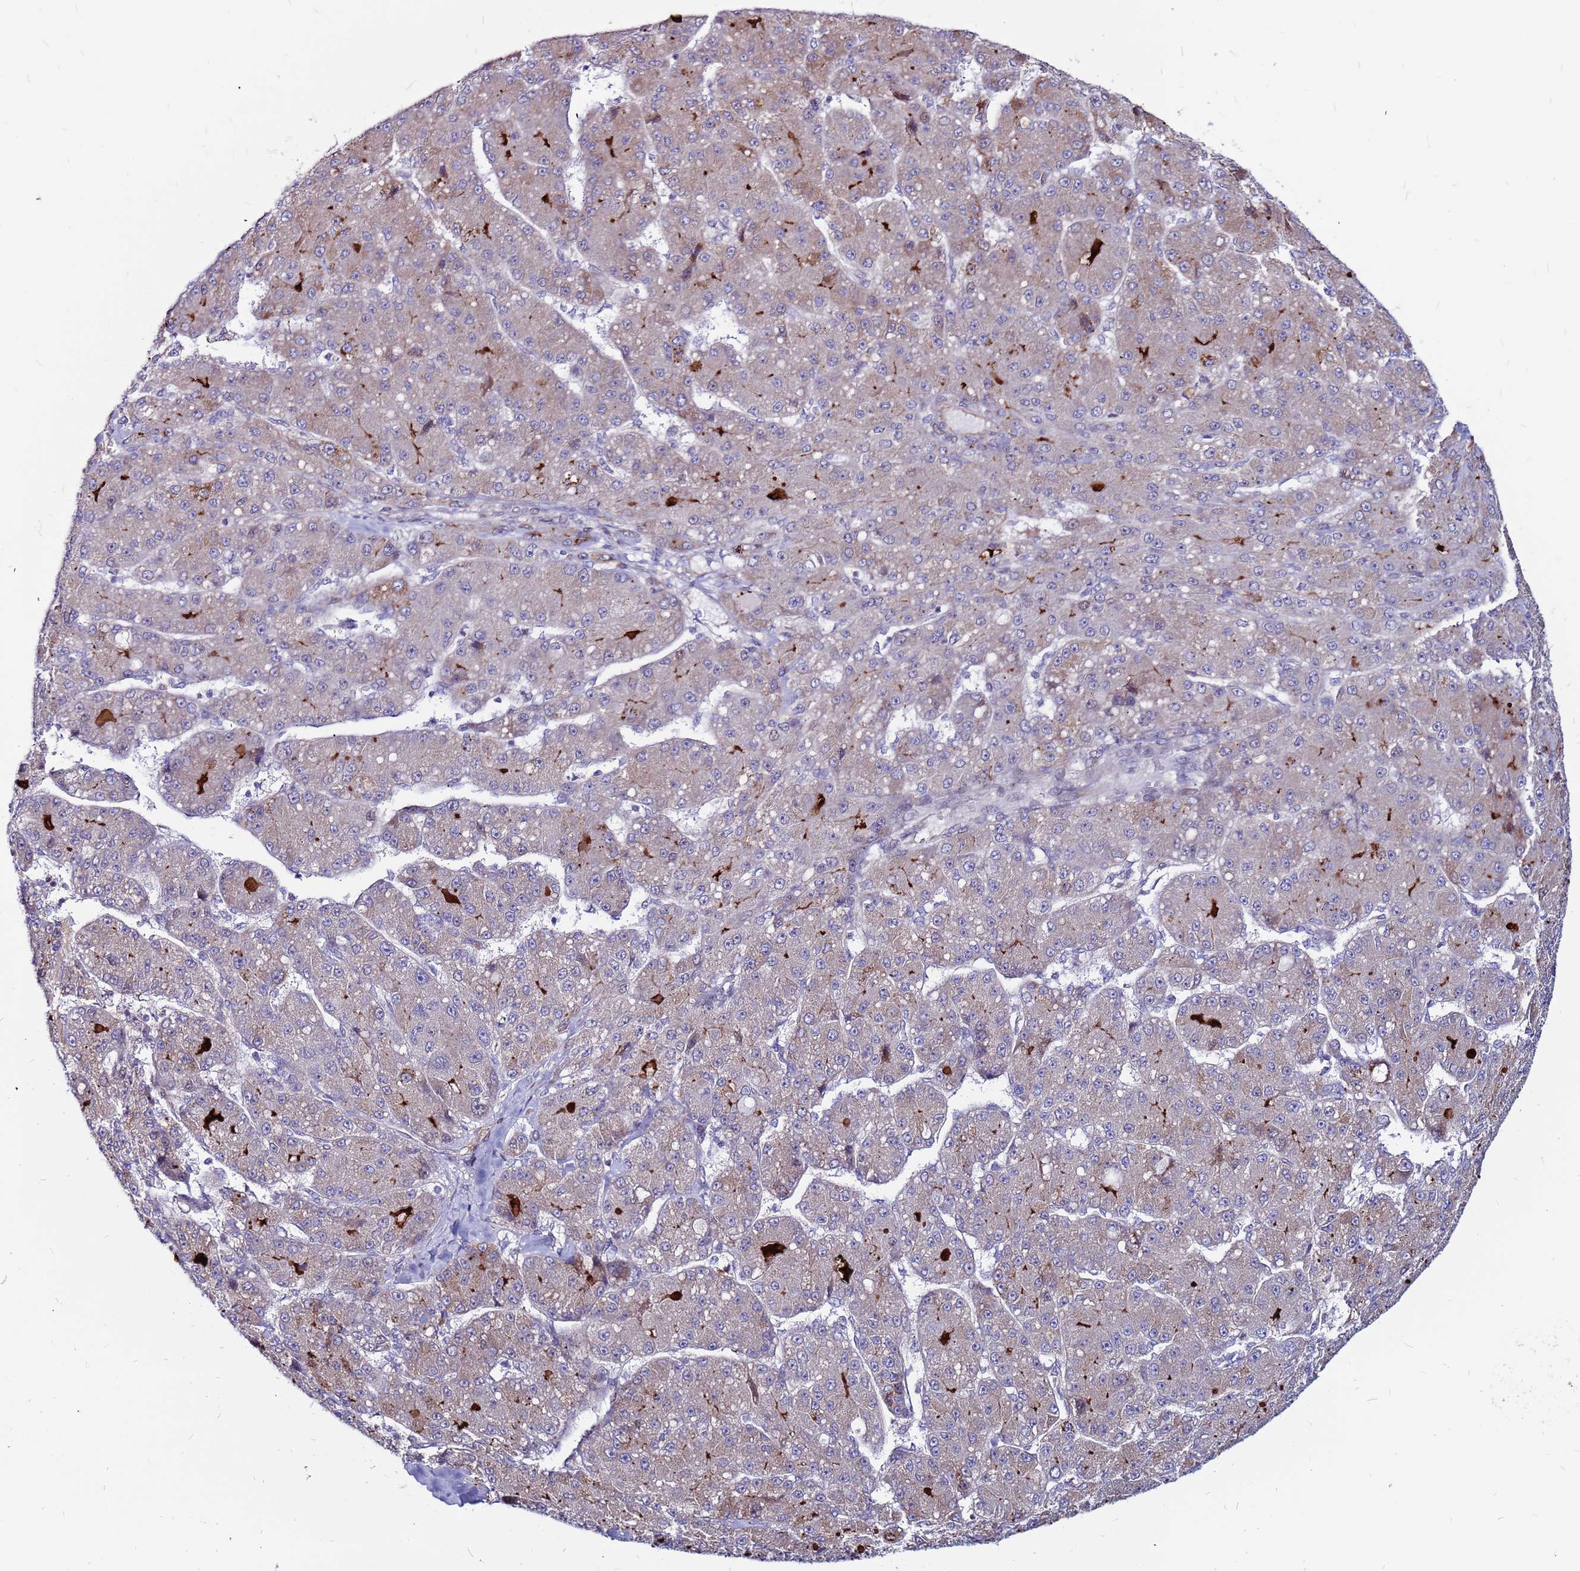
{"staining": {"intensity": "weak", "quantity": "<25%", "location": "cytoplasmic/membranous"}, "tissue": "liver cancer", "cell_type": "Tumor cells", "image_type": "cancer", "snomed": [{"axis": "morphology", "description": "Carcinoma, Hepatocellular, NOS"}, {"axis": "topography", "description": "Liver"}], "caption": "Immunohistochemistry (IHC) histopathology image of human liver cancer stained for a protein (brown), which exhibits no positivity in tumor cells.", "gene": "CCDC71", "patient": {"sex": "male", "age": 67}}